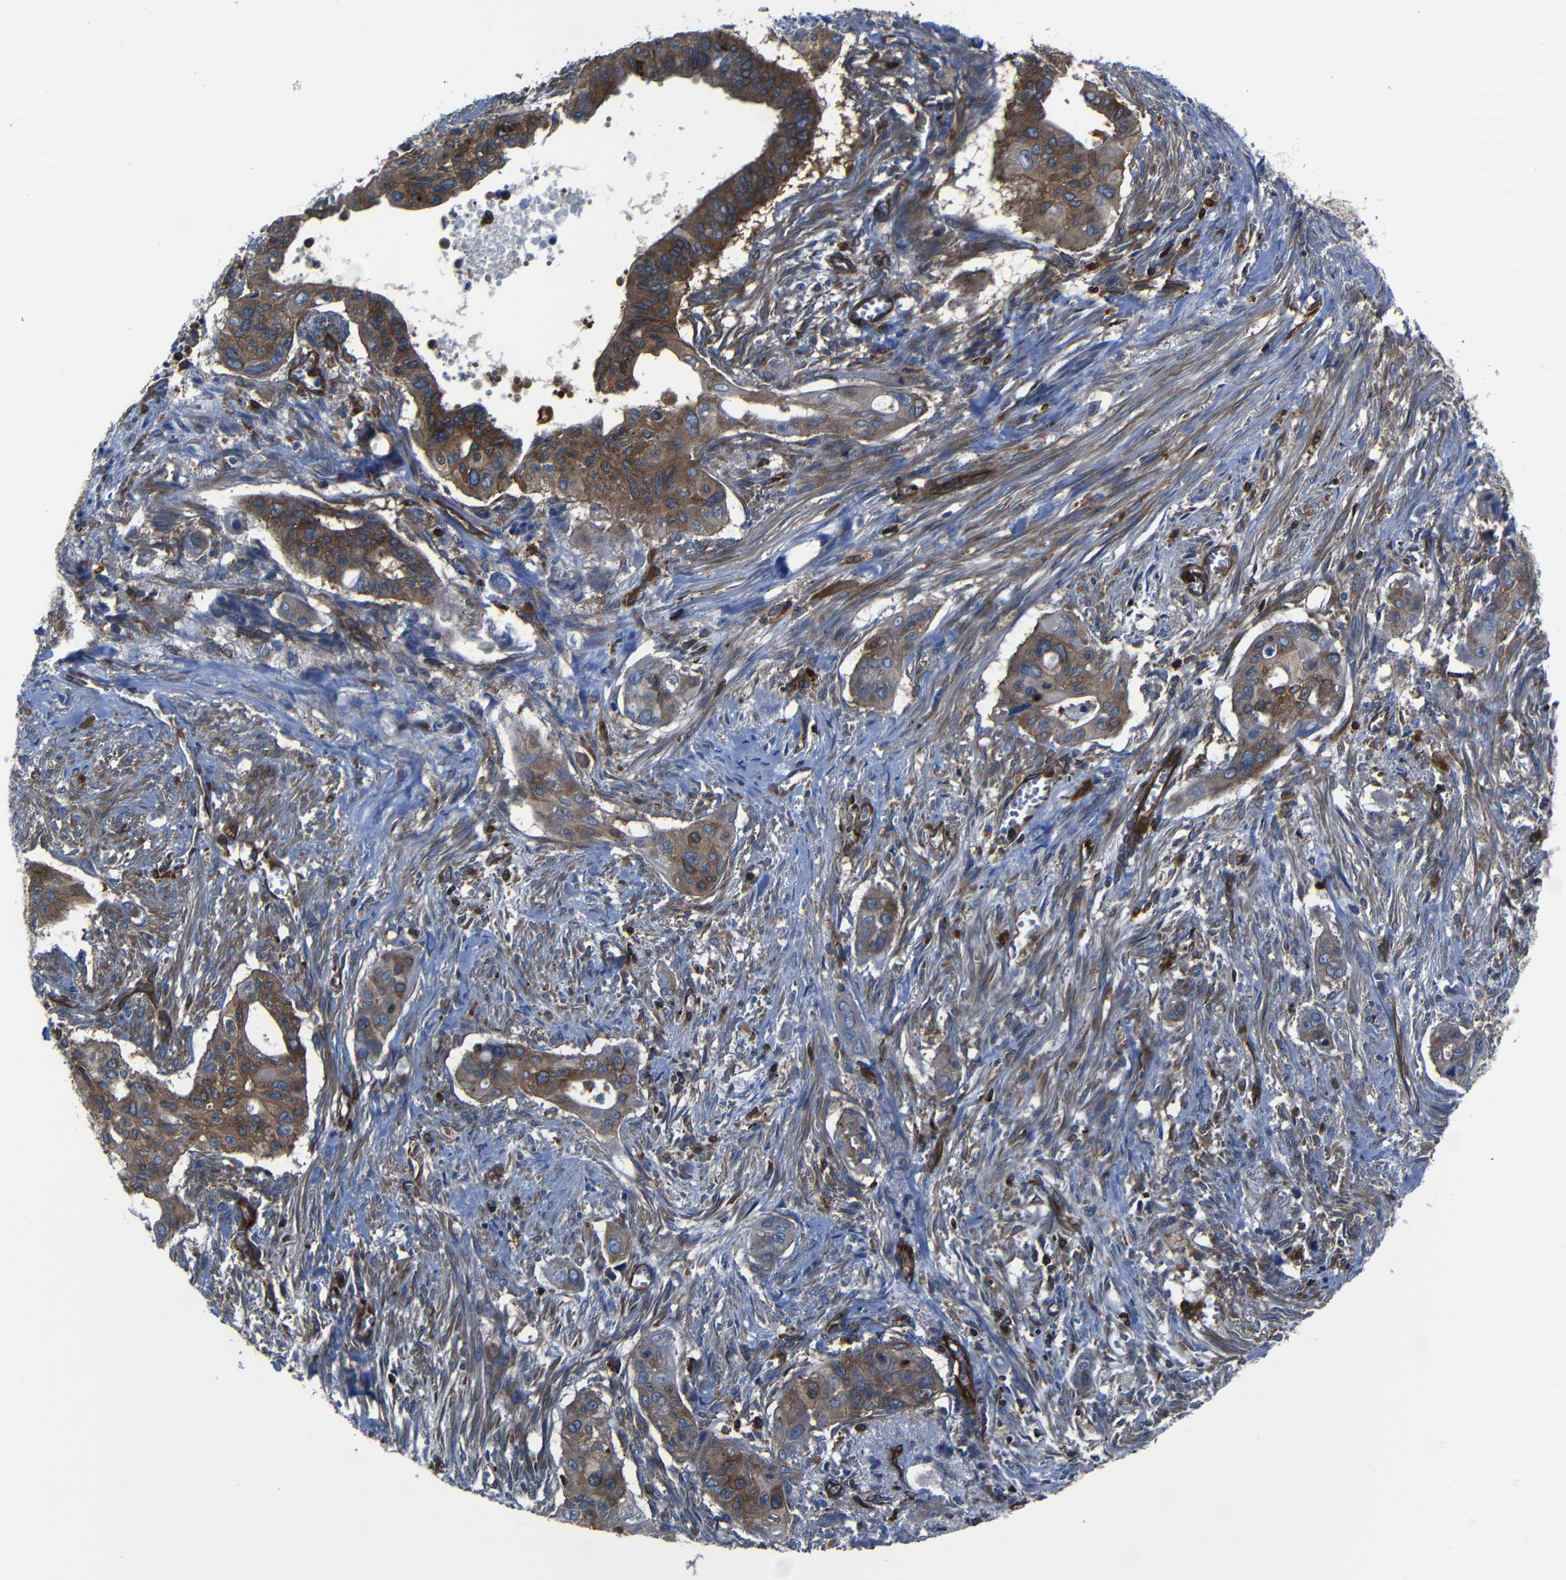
{"staining": {"intensity": "strong", "quantity": ">75%", "location": "cytoplasmic/membranous"}, "tissue": "pancreatic cancer", "cell_type": "Tumor cells", "image_type": "cancer", "snomed": [{"axis": "morphology", "description": "Adenocarcinoma, NOS"}, {"axis": "topography", "description": "Pancreas"}], "caption": "High-magnification brightfield microscopy of pancreatic adenocarcinoma stained with DAB (brown) and counterstained with hematoxylin (blue). tumor cells exhibit strong cytoplasmic/membranous positivity is identified in approximately>75% of cells. The protein is stained brown, and the nuclei are stained in blue (DAB (3,3'-diaminobenzidine) IHC with brightfield microscopy, high magnification).", "gene": "ARHGEF1", "patient": {"sex": "male", "age": 77}}